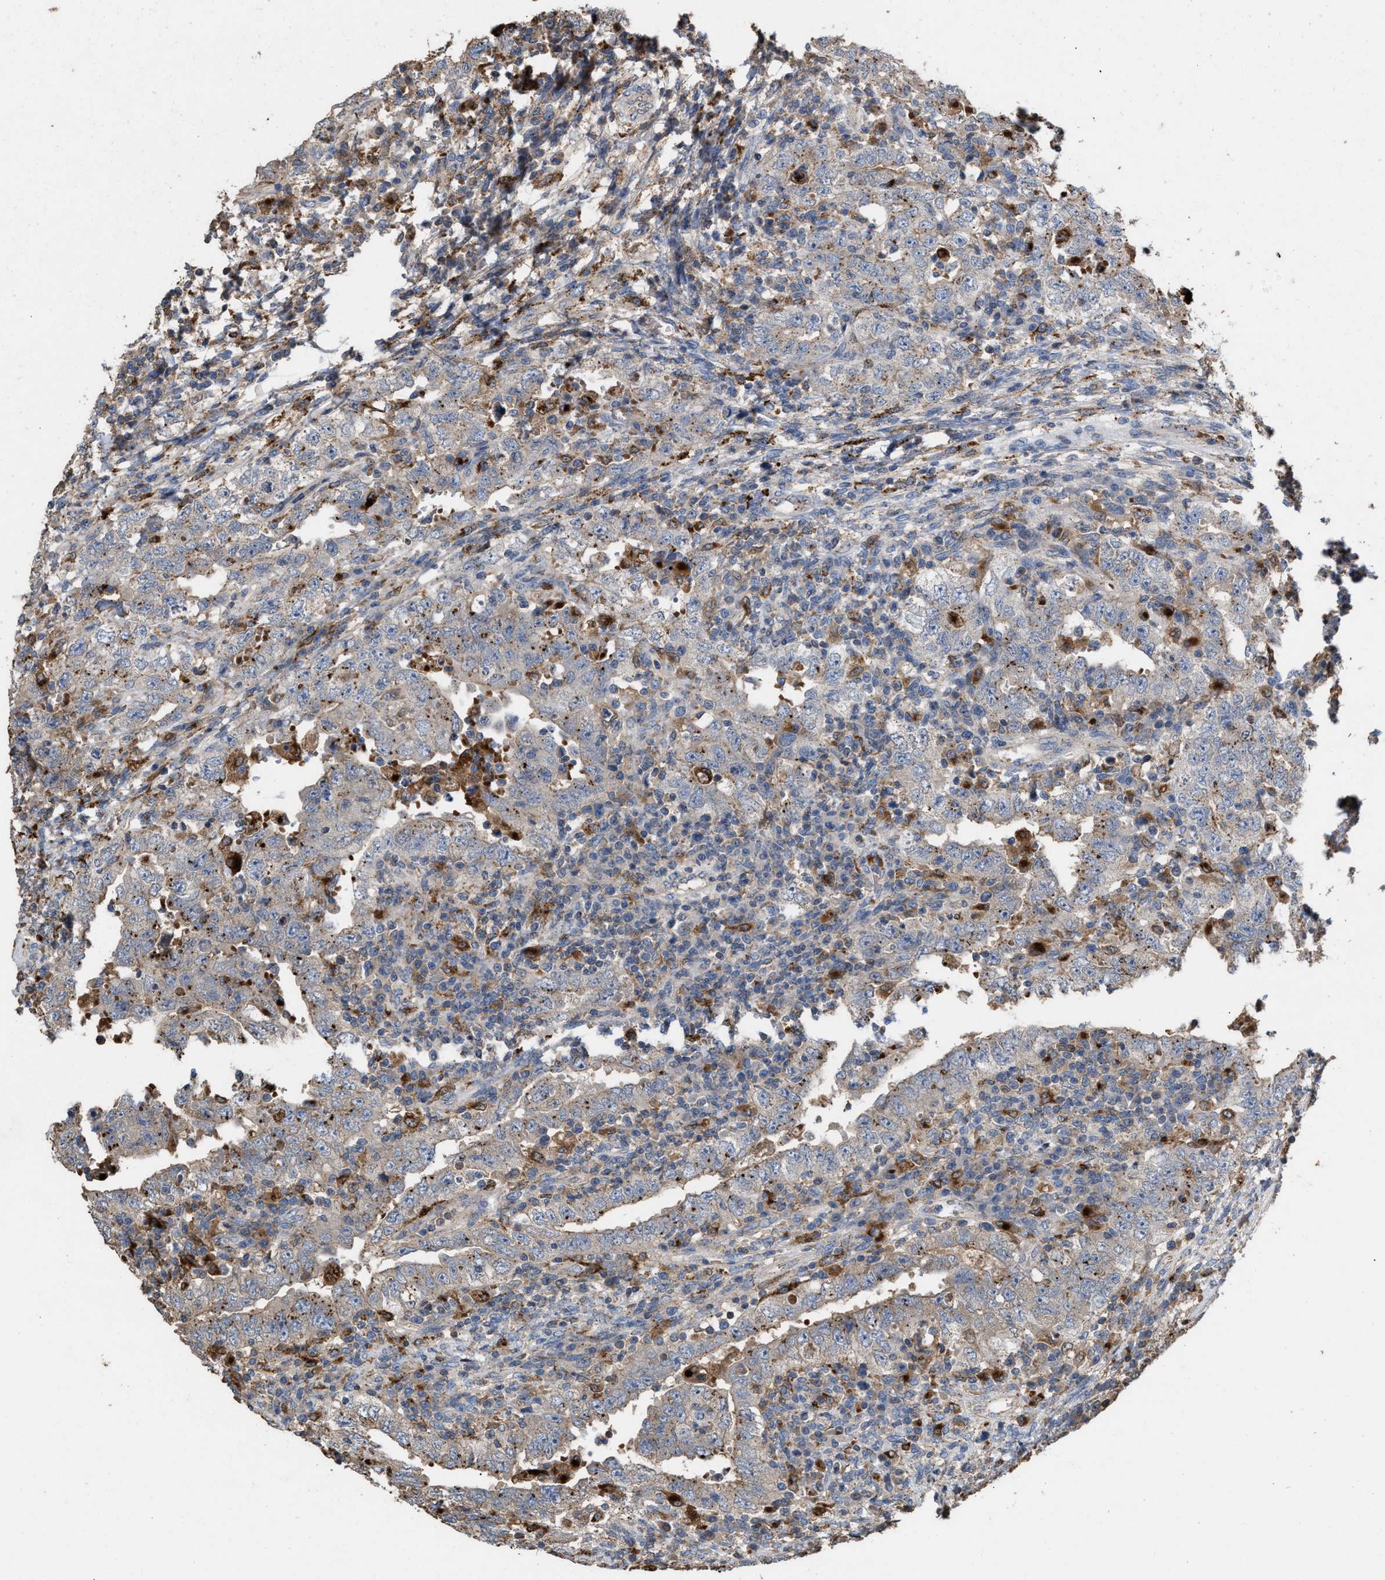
{"staining": {"intensity": "weak", "quantity": "<25%", "location": "cytoplasmic/membranous"}, "tissue": "testis cancer", "cell_type": "Tumor cells", "image_type": "cancer", "snomed": [{"axis": "morphology", "description": "Carcinoma, Embryonal, NOS"}, {"axis": "topography", "description": "Testis"}], "caption": "Micrograph shows no protein expression in tumor cells of embryonal carcinoma (testis) tissue.", "gene": "ELMO3", "patient": {"sex": "male", "age": 26}}